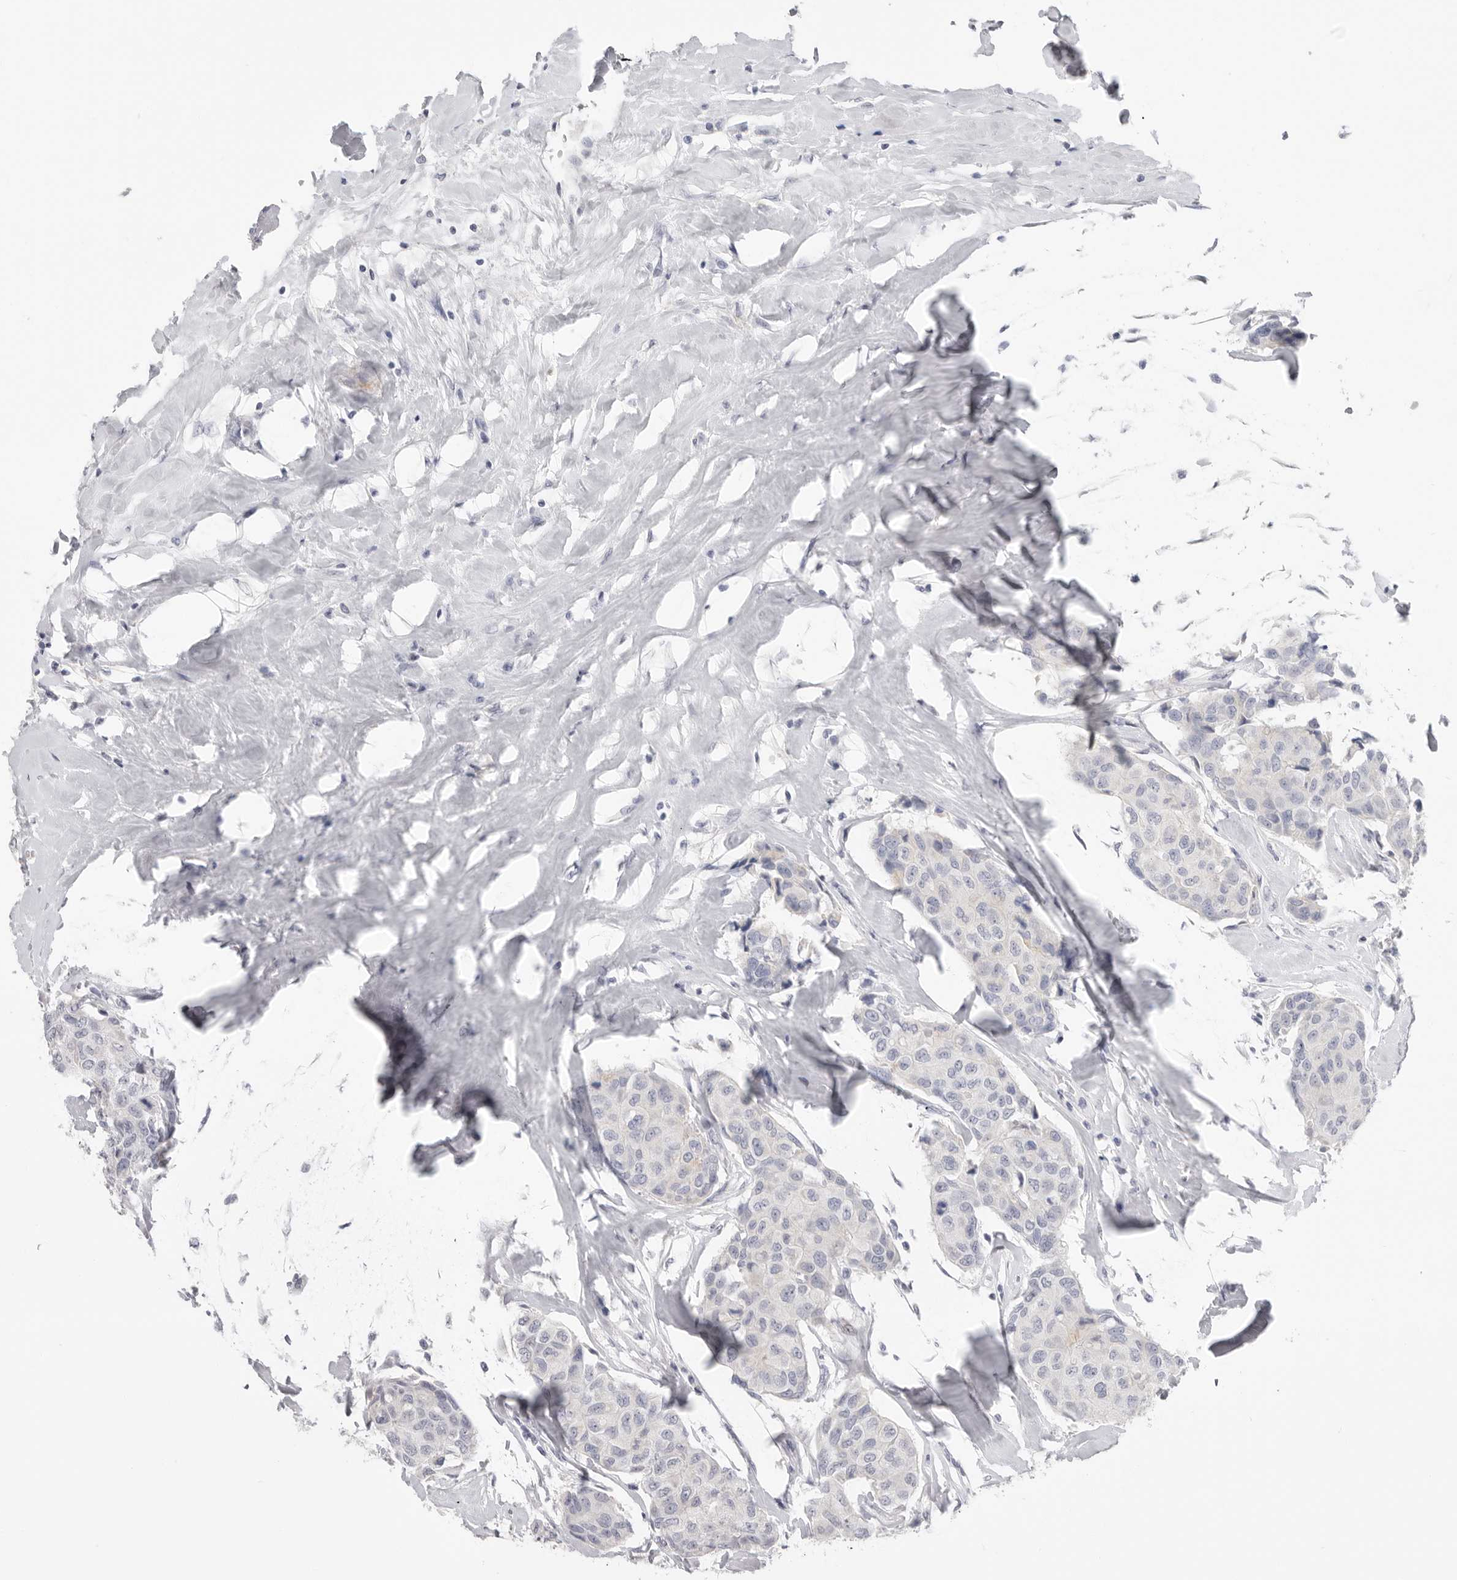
{"staining": {"intensity": "negative", "quantity": "none", "location": "none"}, "tissue": "breast cancer", "cell_type": "Tumor cells", "image_type": "cancer", "snomed": [{"axis": "morphology", "description": "Duct carcinoma"}, {"axis": "topography", "description": "Breast"}], "caption": "This is a photomicrograph of immunohistochemistry (IHC) staining of breast cancer, which shows no positivity in tumor cells.", "gene": "XIRP1", "patient": {"sex": "female", "age": 80}}